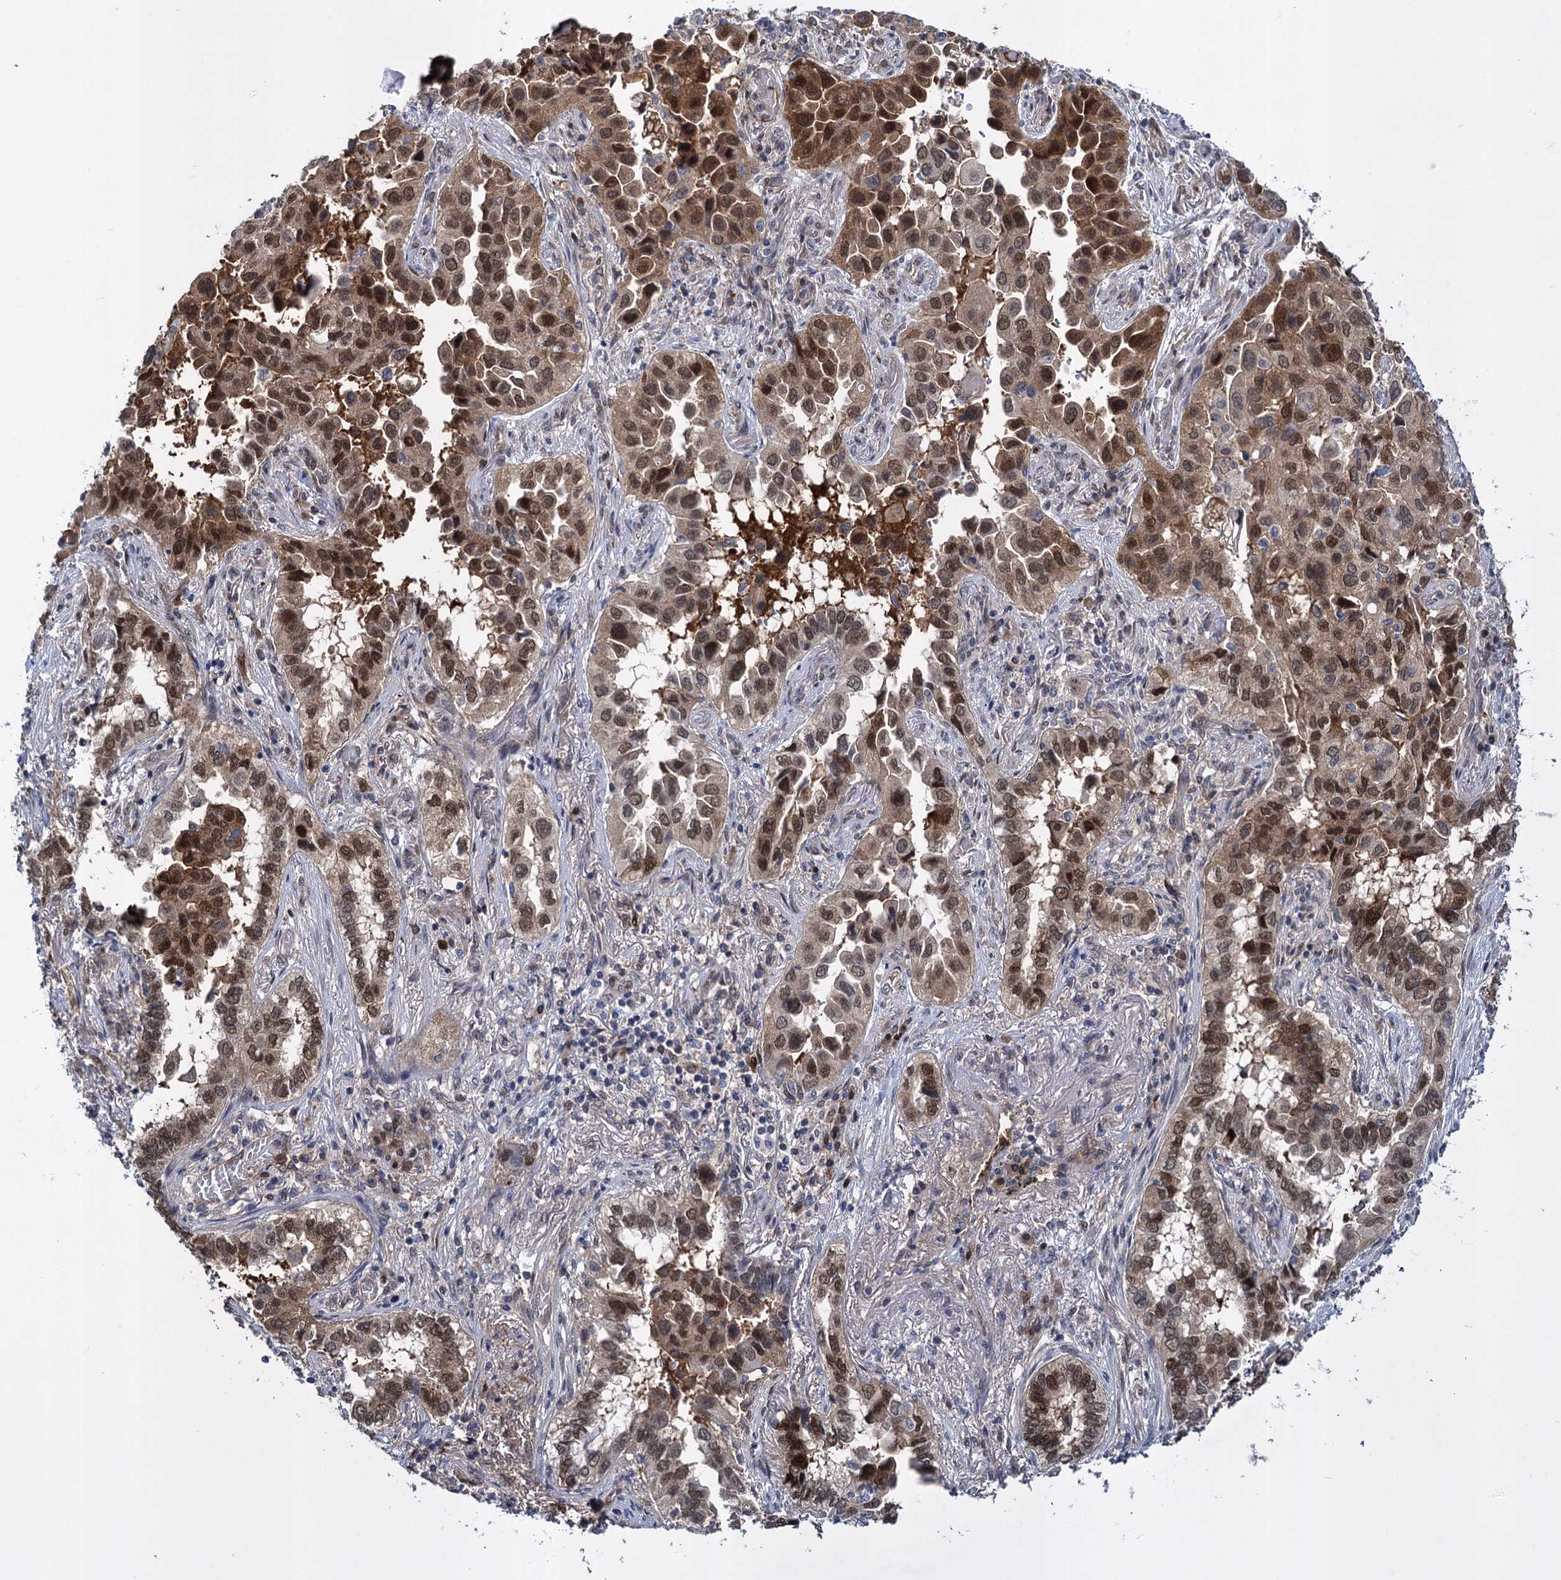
{"staining": {"intensity": "moderate", "quantity": ">75%", "location": "nuclear"}, "tissue": "lung cancer", "cell_type": "Tumor cells", "image_type": "cancer", "snomed": [{"axis": "morphology", "description": "Adenocarcinoma, NOS"}, {"axis": "topography", "description": "Lung"}], "caption": "The immunohistochemical stain labels moderate nuclear staining in tumor cells of lung cancer tissue.", "gene": "GLO1", "patient": {"sex": "female", "age": 76}}